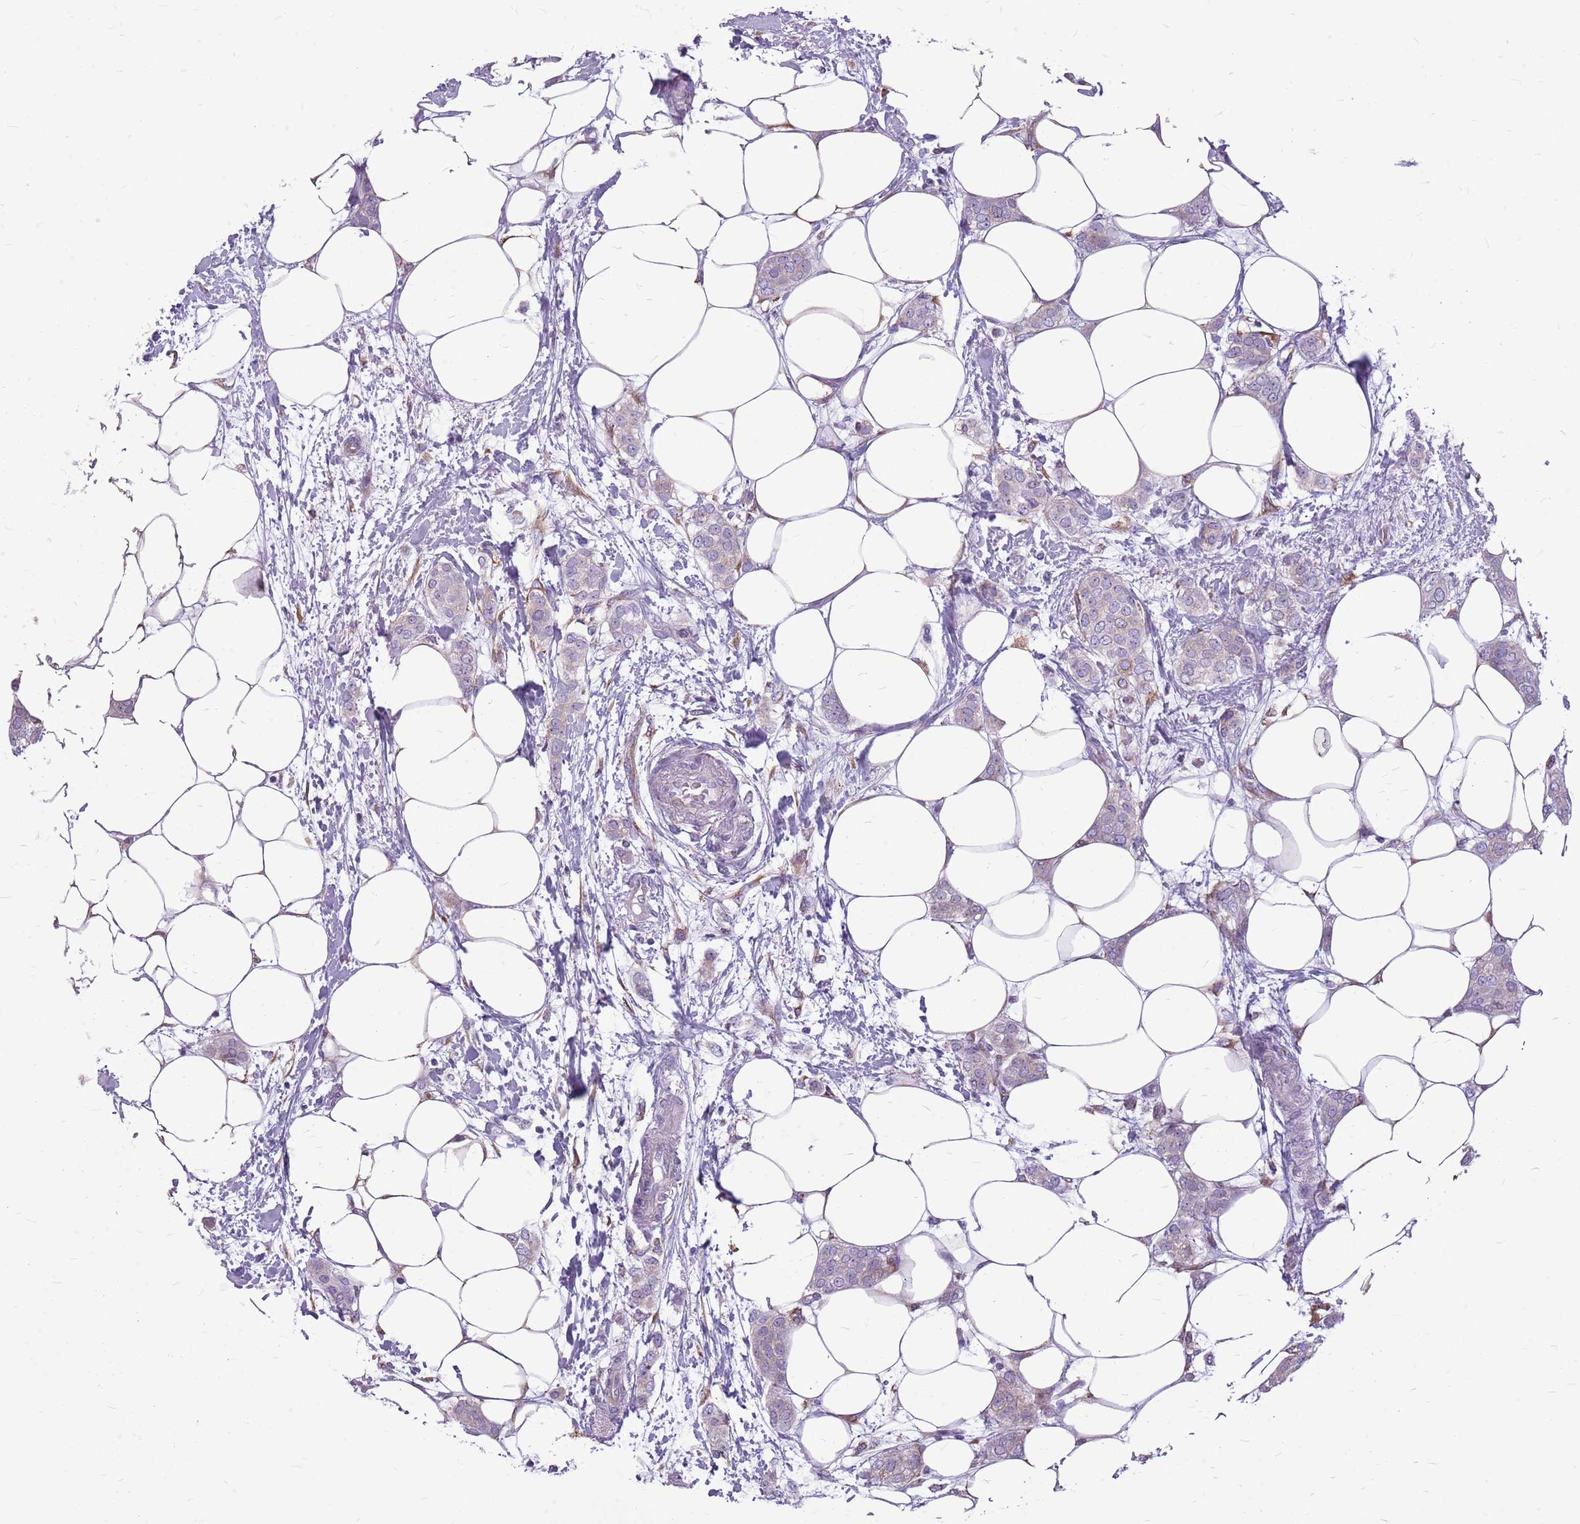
{"staining": {"intensity": "weak", "quantity": "<25%", "location": "cytoplasmic/membranous"}, "tissue": "breast cancer", "cell_type": "Tumor cells", "image_type": "cancer", "snomed": [{"axis": "morphology", "description": "Duct carcinoma"}, {"axis": "topography", "description": "Breast"}], "caption": "This image is of breast cancer stained with immunohistochemistry to label a protein in brown with the nuclei are counter-stained blue. There is no staining in tumor cells.", "gene": "KCTD19", "patient": {"sex": "female", "age": 72}}